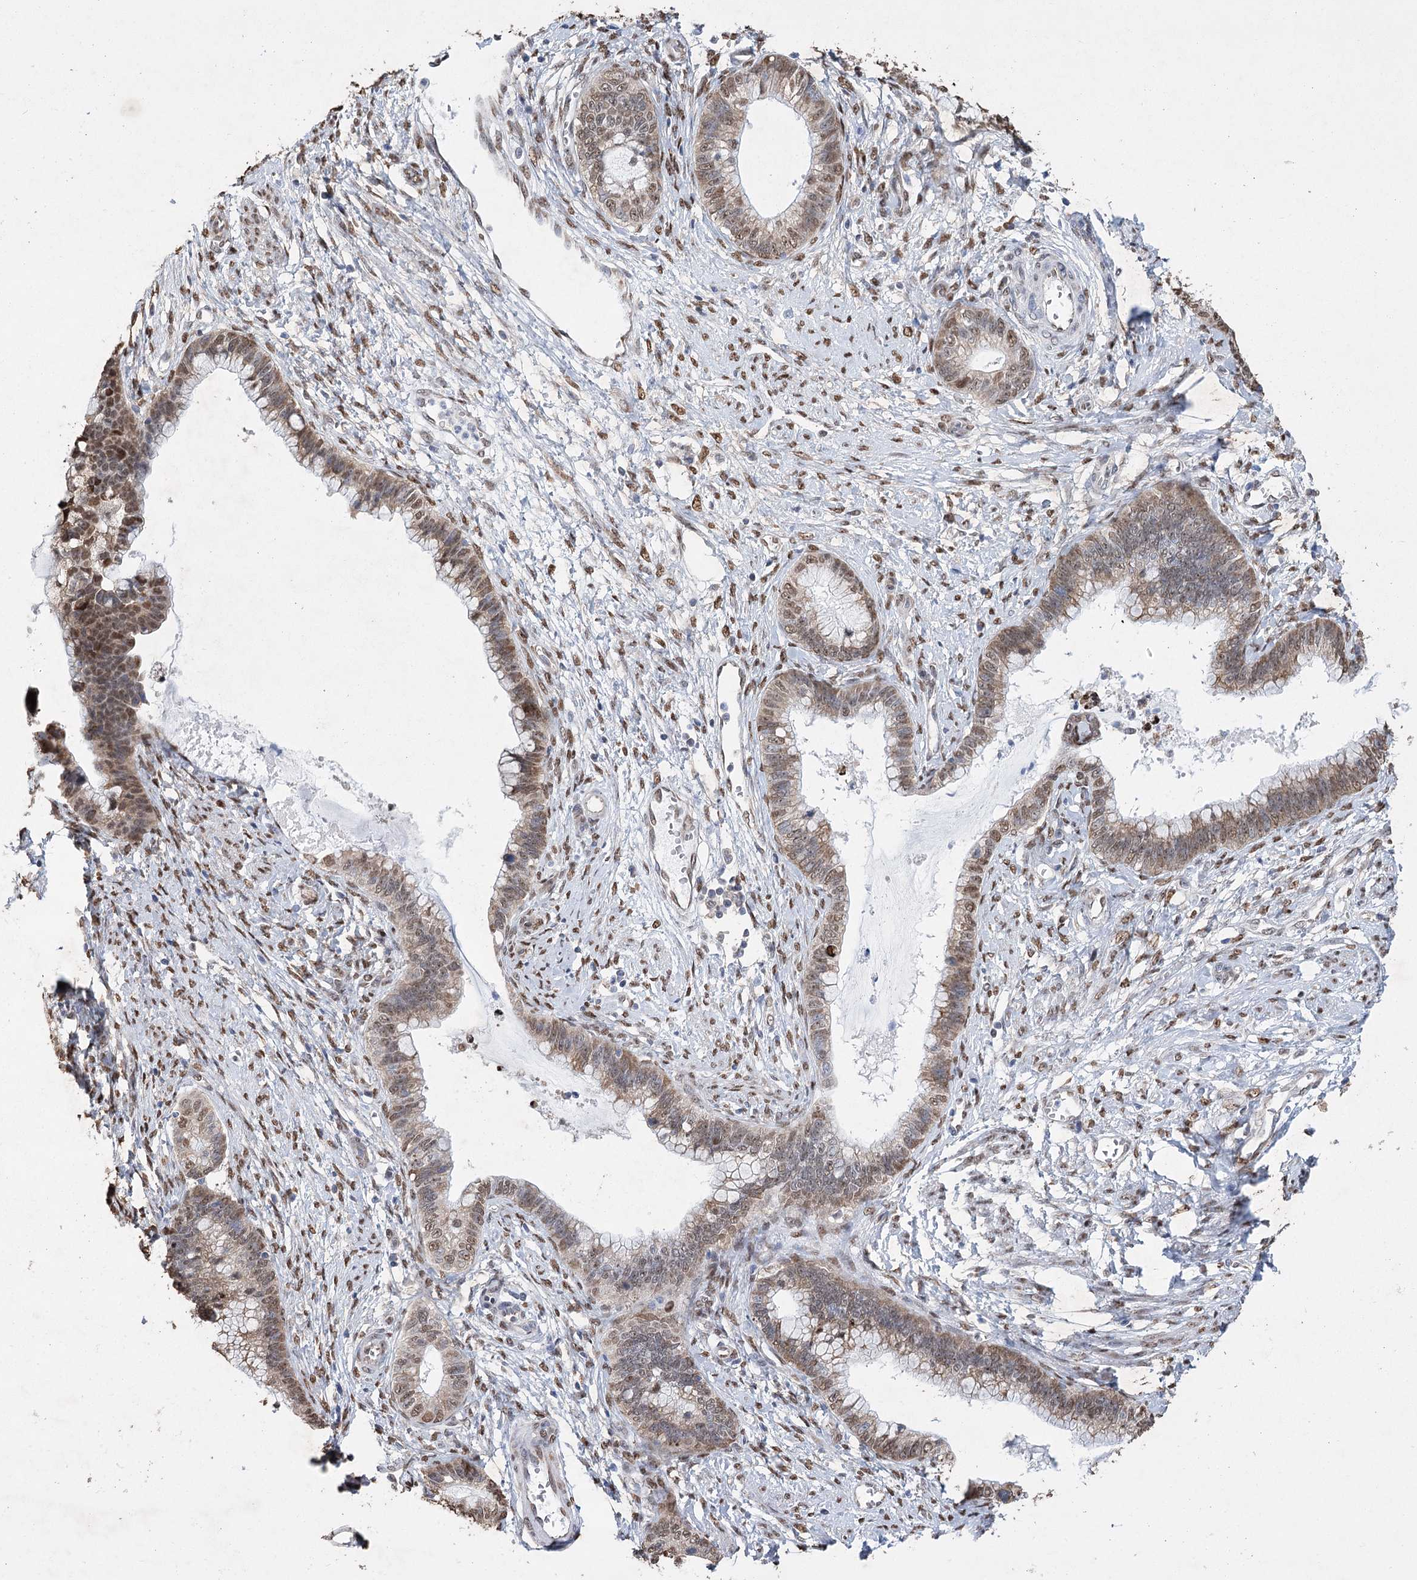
{"staining": {"intensity": "moderate", "quantity": ">75%", "location": "cytoplasmic/membranous,nuclear"}, "tissue": "cervical cancer", "cell_type": "Tumor cells", "image_type": "cancer", "snomed": [{"axis": "morphology", "description": "Adenocarcinoma, NOS"}, {"axis": "topography", "description": "Cervix"}], "caption": "Protein expression by immunohistochemistry (IHC) demonstrates moderate cytoplasmic/membranous and nuclear positivity in approximately >75% of tumor cells in cervical cancer. Immunohistochemistry stains the protein of interest in brown and the nuclei are stained blue.", "gene": "NFU1", "patient": {"sex": "female", "age": 44}}